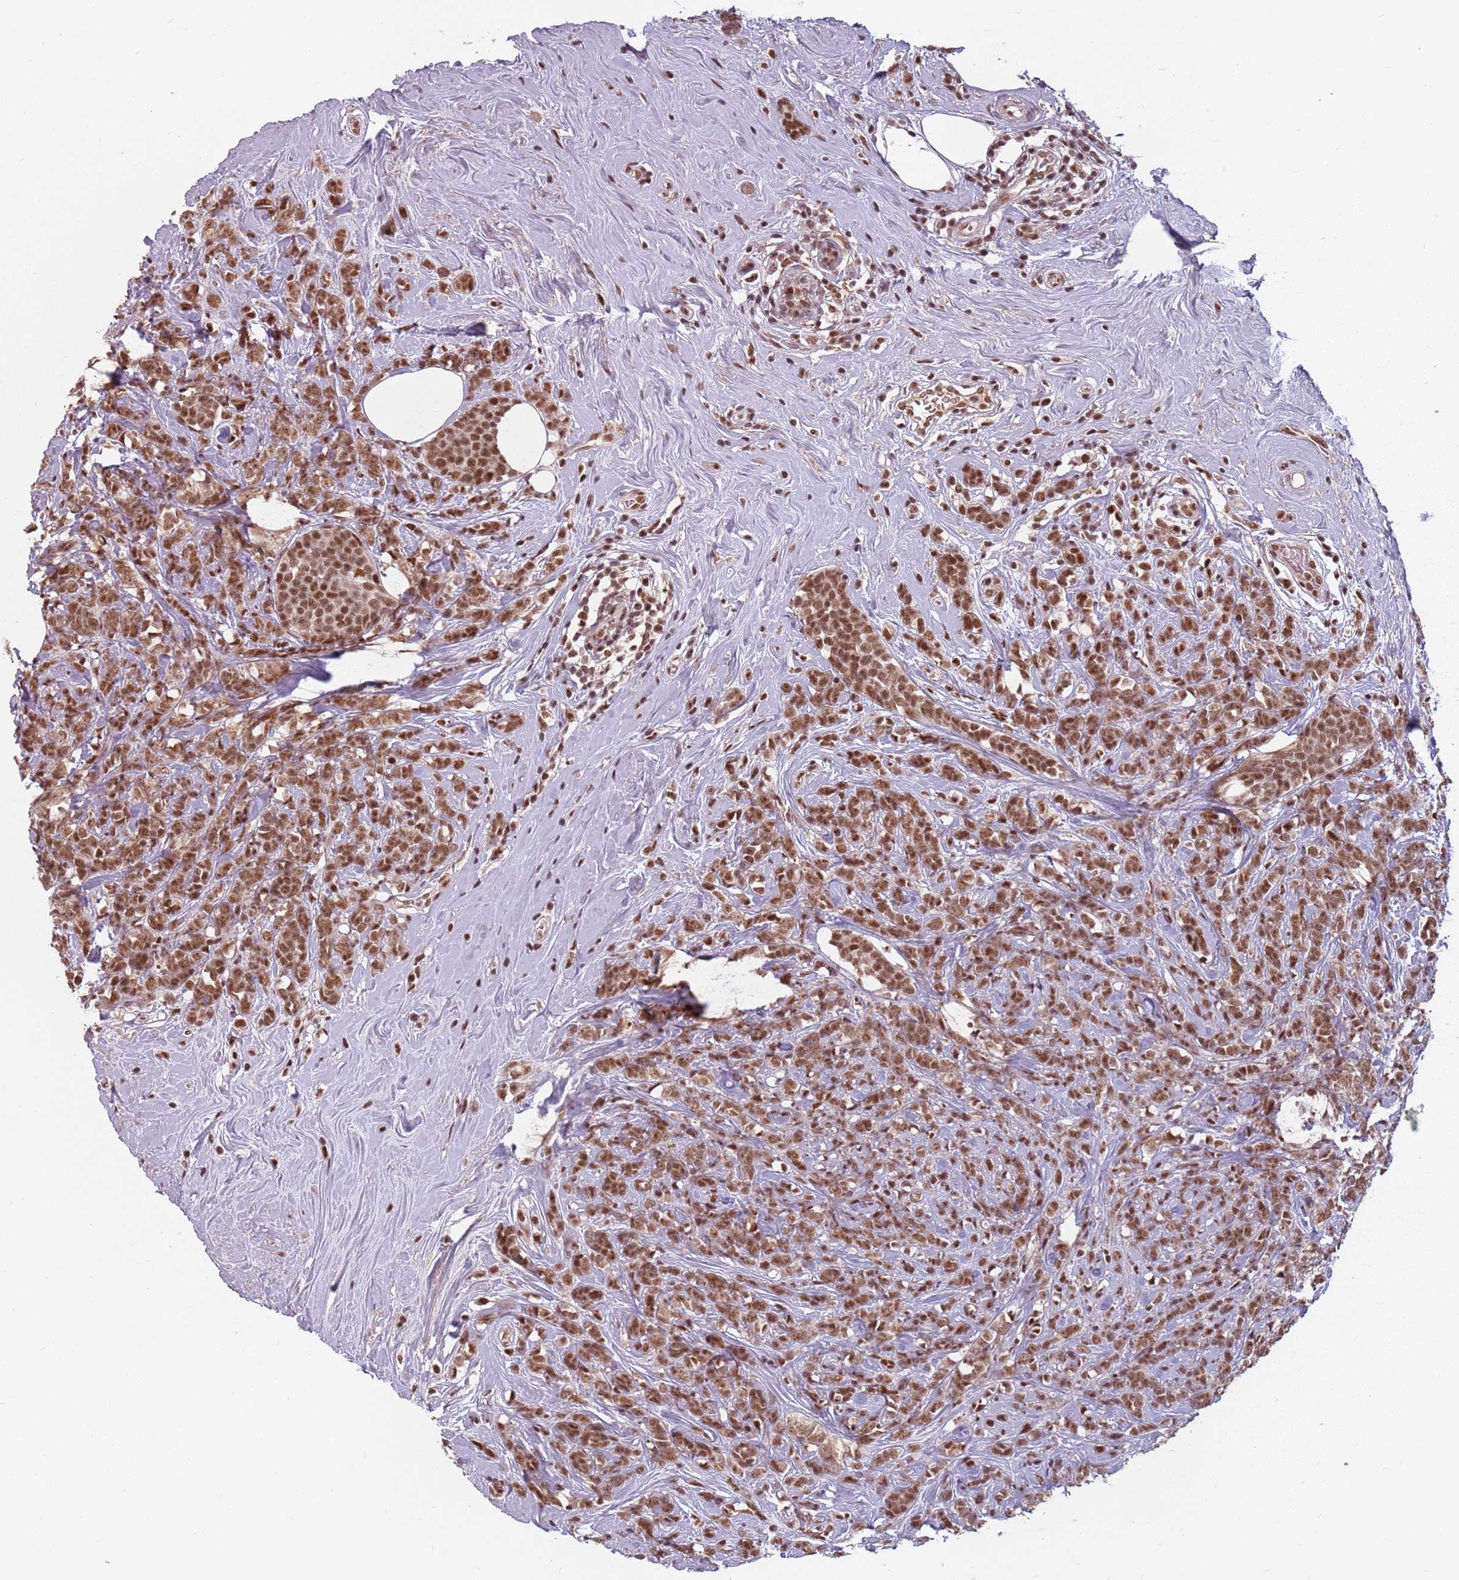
{"staining": {"intensity": "moderate", "quantity": ">75%", "location": "nuclear"}, "tissue": "breast cancer", "cell_type": "Tumor cells", "image_type": "cancer", "snomed": [{"axis": "morphology", "description": "Lobular carcinoma"}, {"axis": "topography", "description": "Breast"}], "caption": "Protein expression analysis of breast cancer shows moderate nuclear positivity in about >75% of tumor cells.", "gene": "NCBP1", "patient": {"sex": "female", "age": 58}}